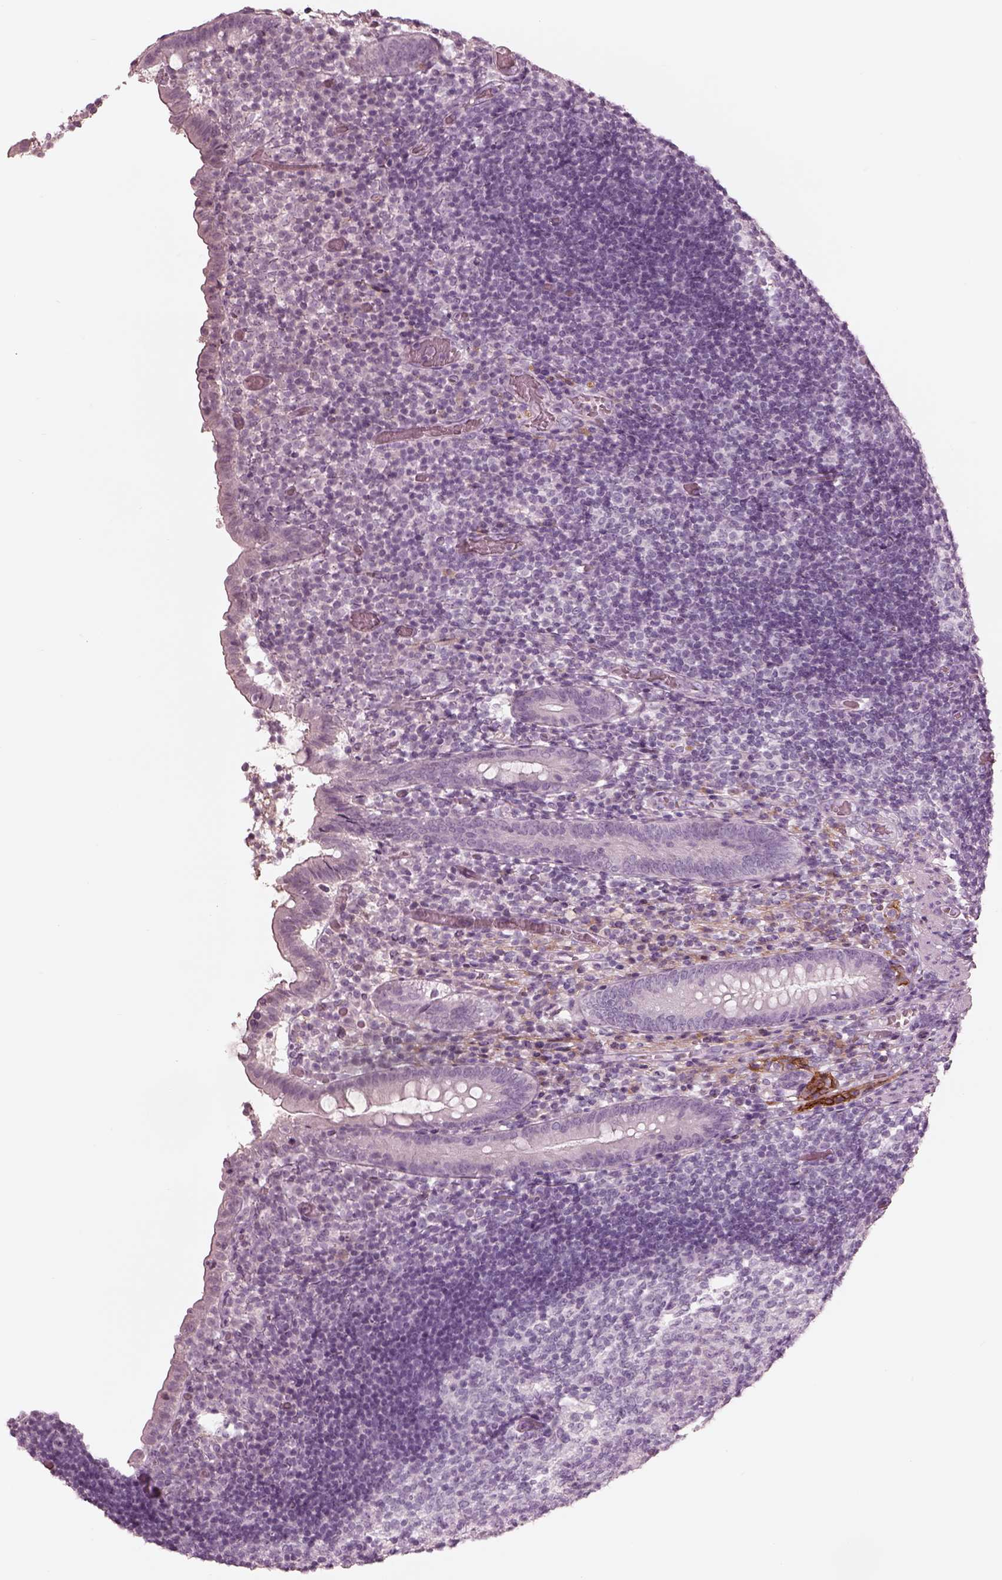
{"staining": {"intensity": "negative", "quantity": "none", "location": "none"}, "tissue": "appendix", "cell_type": "Glandular cells", "image_type": "normal", "snomed": [{"axis": "morphology", "description": "Normal tissue, NOS"}, {"axis": "topography", "description": "Appendix"}], "caption": "The photomicrograph reveals no significant expression in glandular cells of appendix. (DAB immunohistochemistry visualized using brightfield microscopy, high magnification).", "gene": "CADM2", "patient": {"sex": "female", "age": 32}}